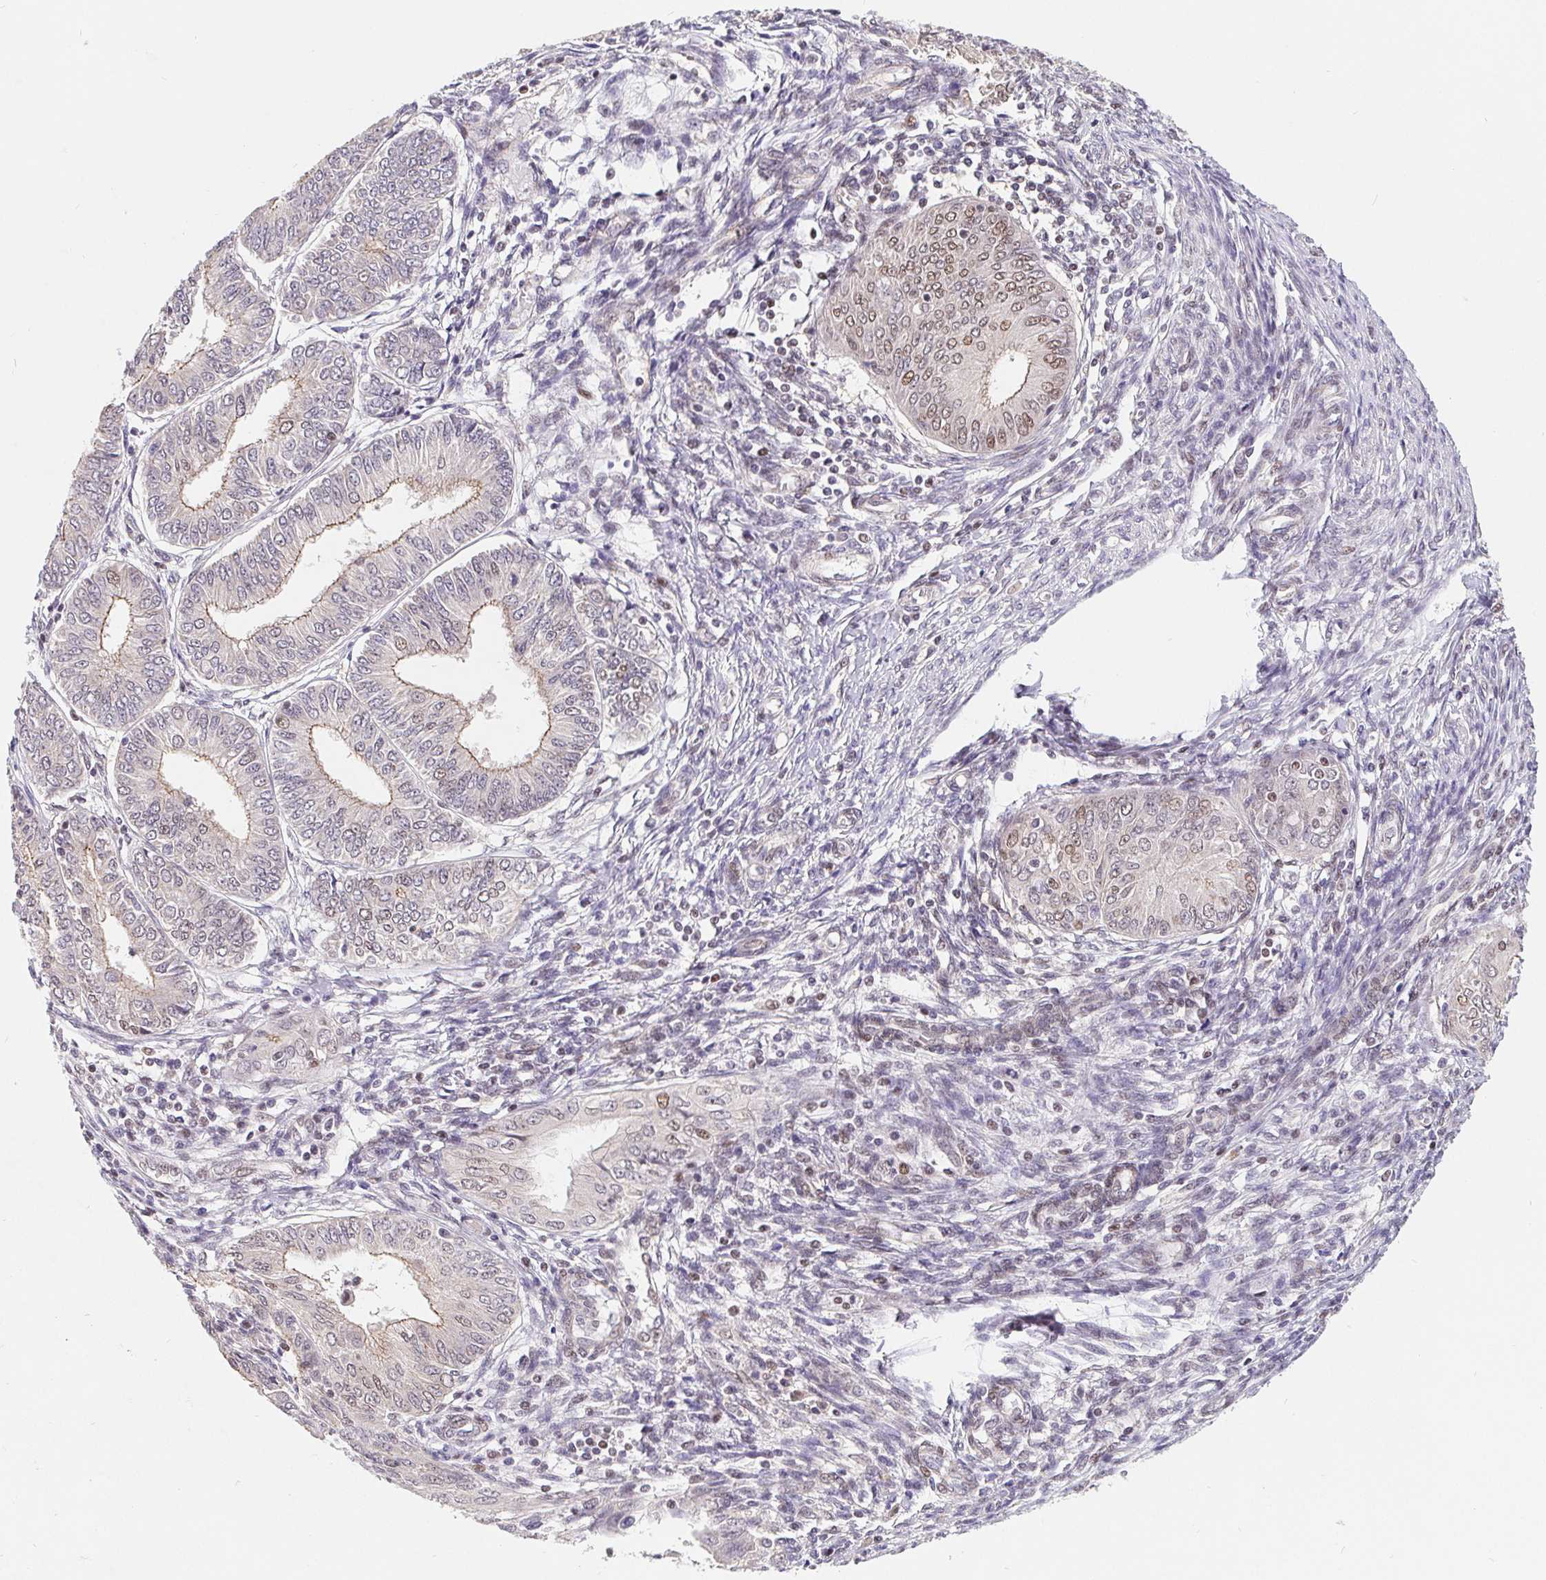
{"staining": {"intensity": "weak", "quantity": "25%-75%", "location": "cytoplasmic/membranous,nuclear"}, "tissue": "endometrial cancer", "cell_type": "Tumor cells", "image_type": "cancer", "snomed": [{"axis": "morphology", "description": "Adenocarcinoma, NOS"}, {"axis": "topography", "description": "Endometrium"}], "caption": "Immunohistochemical staining of human endometrial cancer exhibits low levels of weak cytoplasmic/membranous and nuclear expression in about 25%-75% of tumor cells. The protein is stained brown, and the nuclei are stained in blue (DAB (3,3'-diaminobenzidine) IHC with brightfield microscopy, high magnification).", "gene": "POU2F1", "patient": {"sex": "female", "age": 68}}